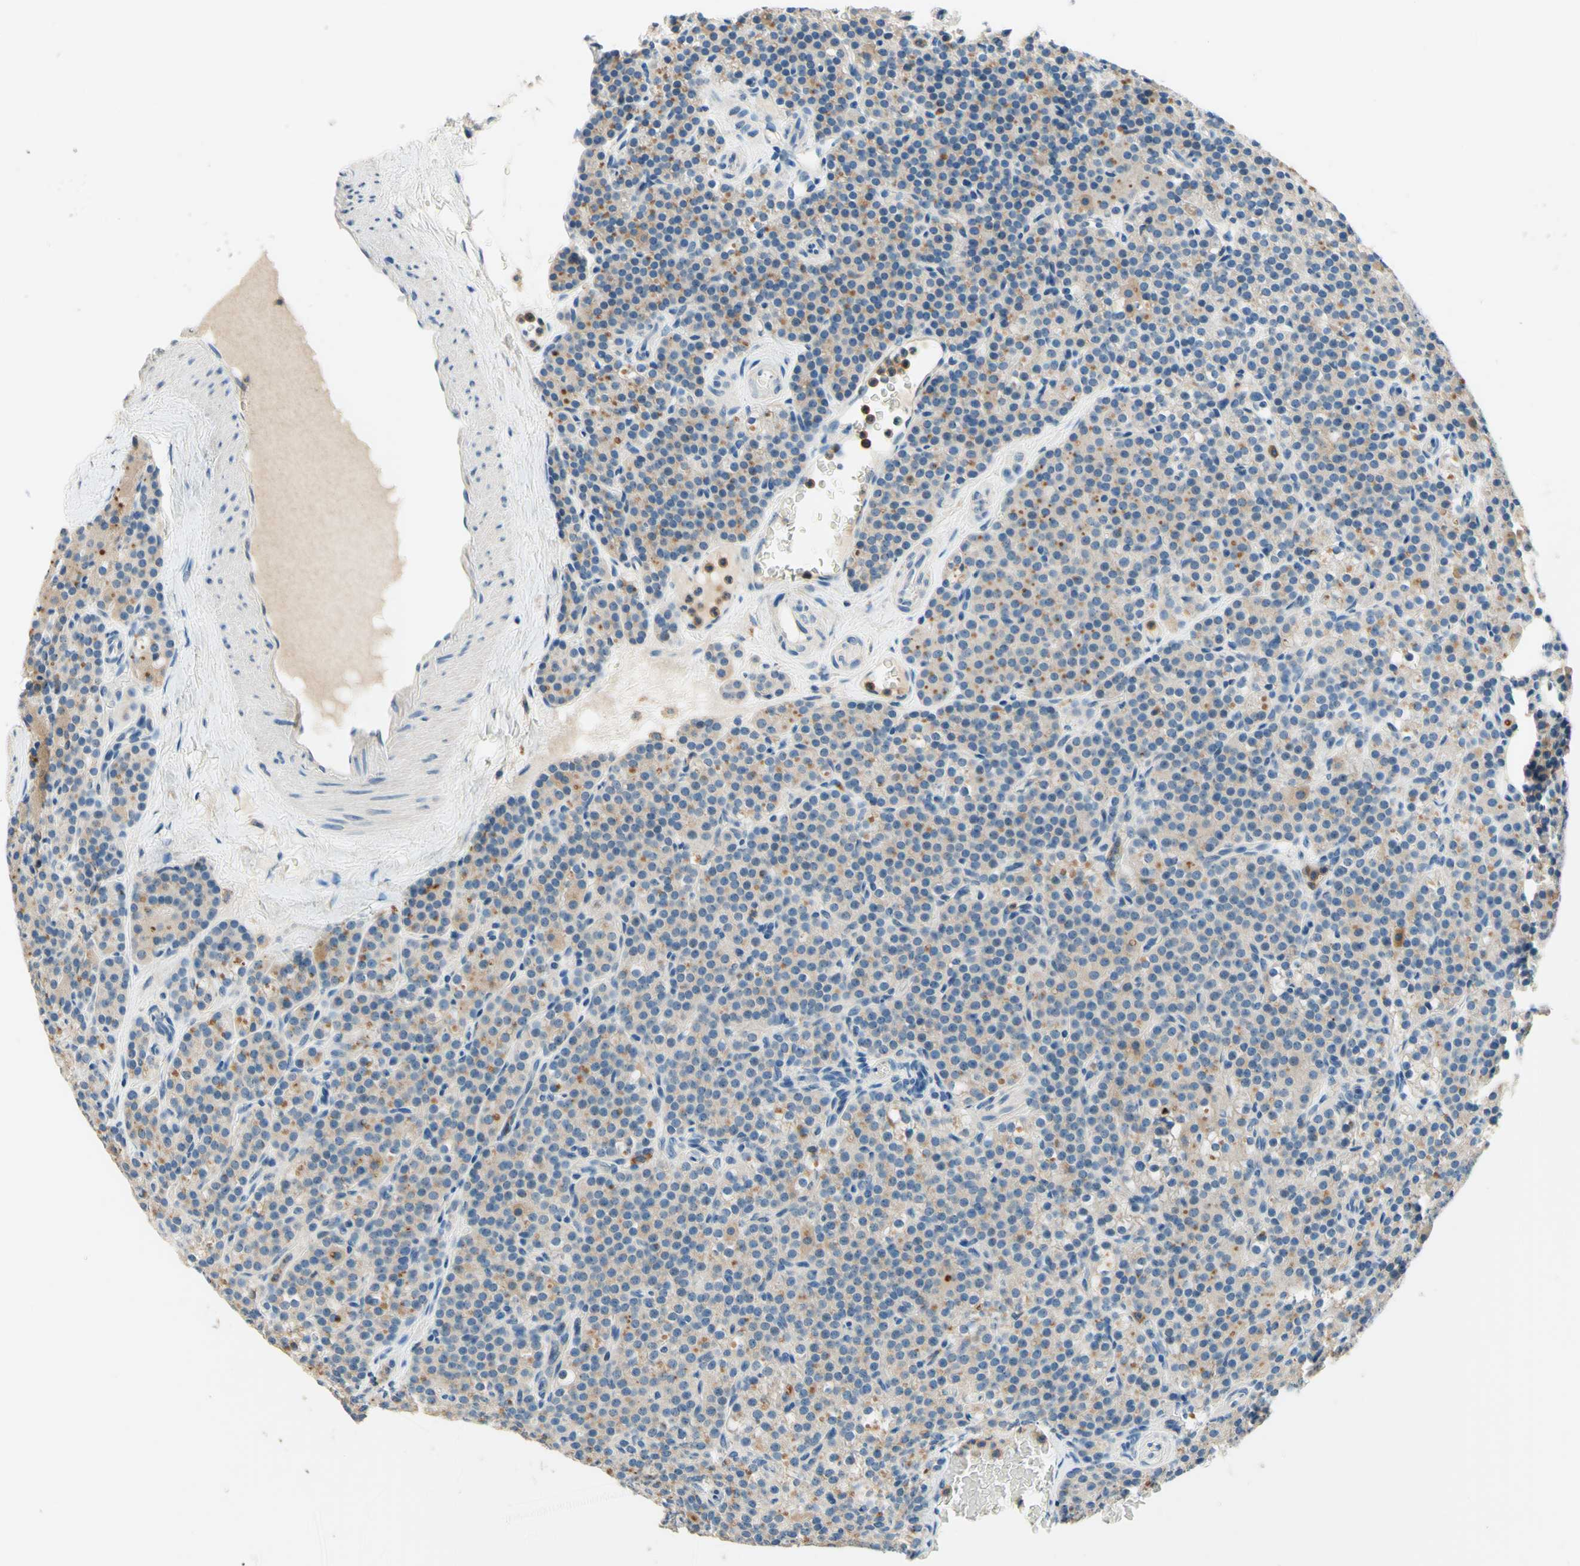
{"staining": {"intensity": "weak", "quantity": "25%-75%", "location": "cytoplasmic/membranous"}, "tissue": "parathyroid gland", "cell_type": "Glandular cells", "image_type": "normal", "snomed": [{"axis": "morphology", "description": "Normal tissue, NOS"}, {"axis": "topography", "description": "Parathyroid gland"}], "caption": "A high-resolution micrograph shows IHC staining of benign parathyroid gland, which exhibits weak cytoplasmic/membranous expression in about 25%-75% of glandular cells.", "gene": "SIGLEC9", "patient": {"sex": "female", "age": 57}}